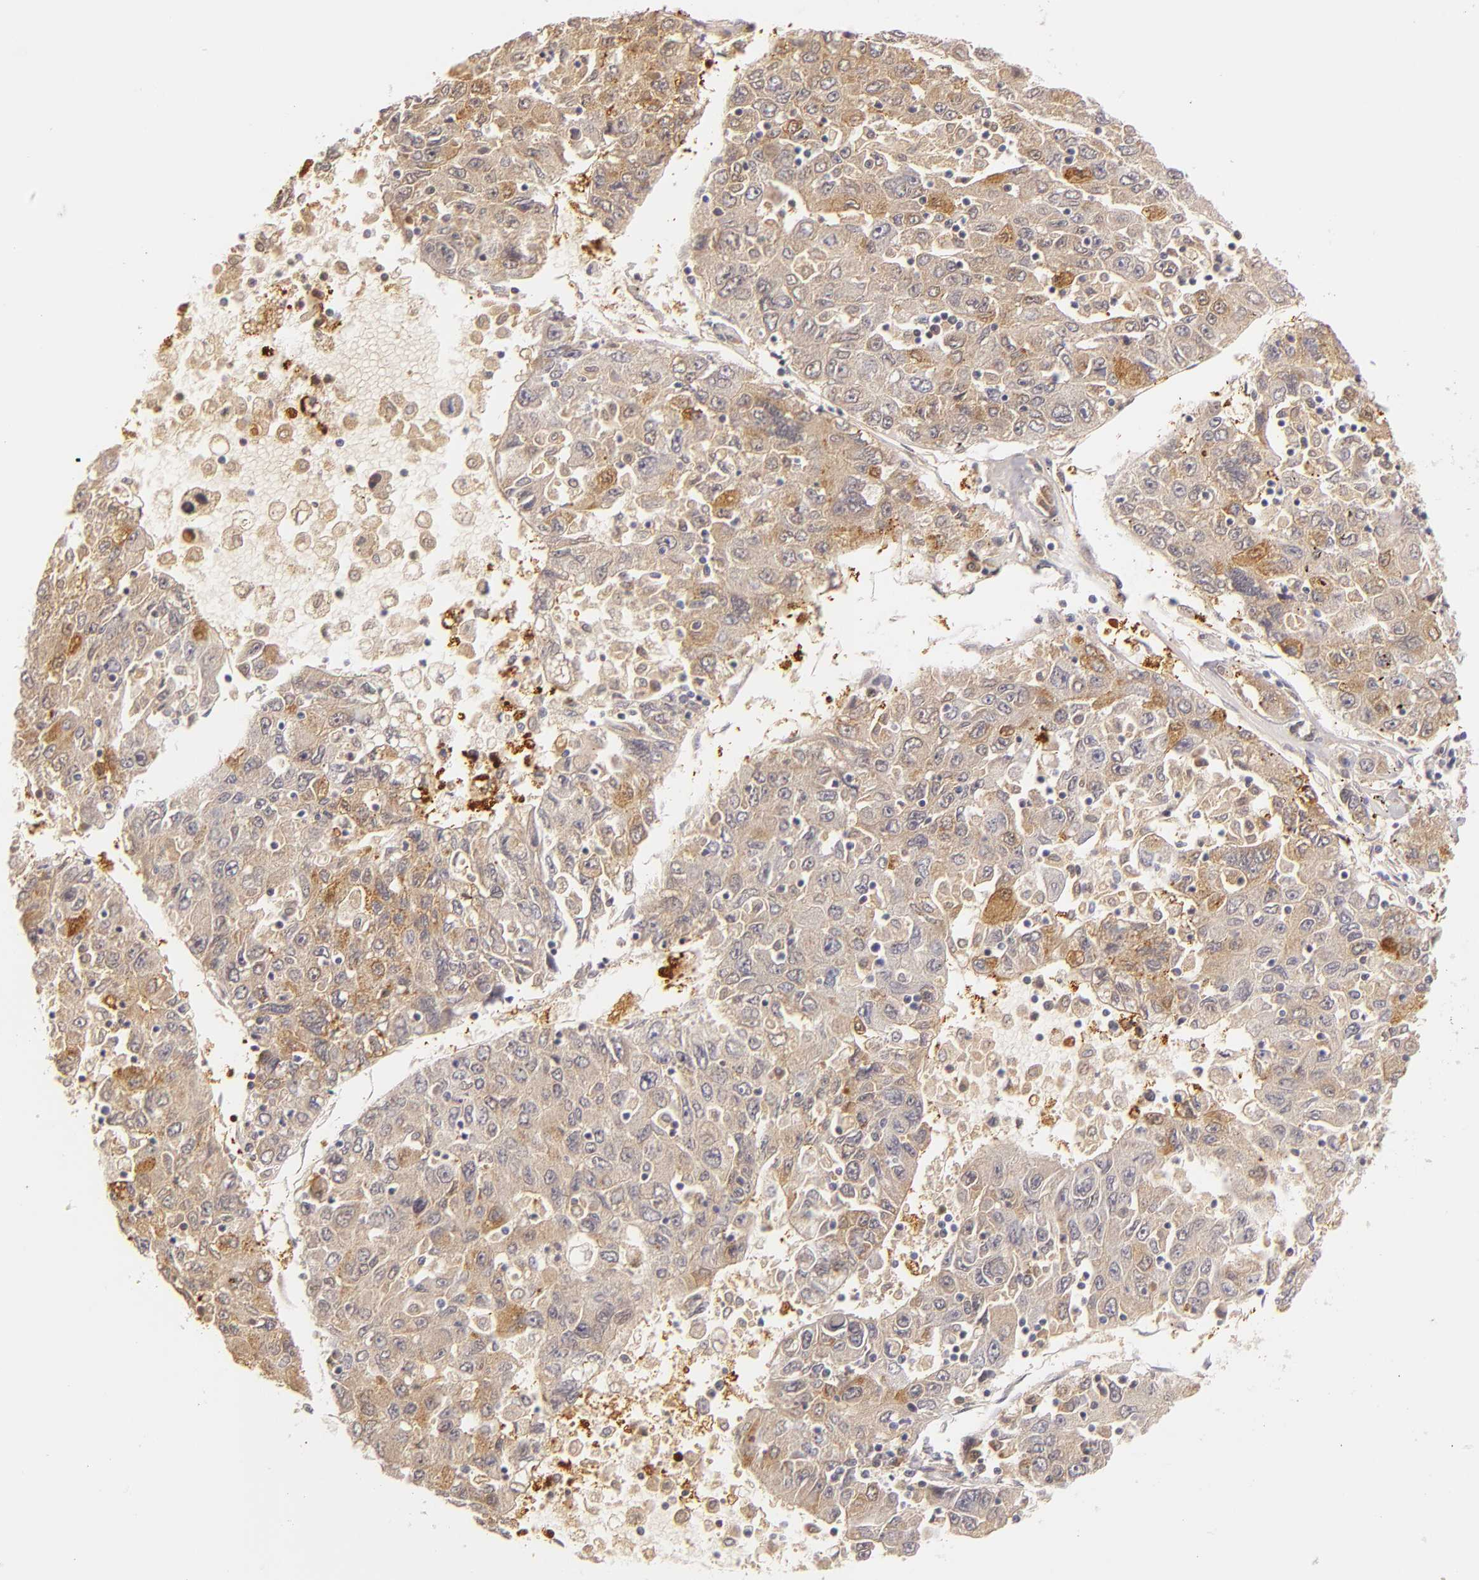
{"staining": {"intensity": "weak", "quantity": "25%-75%", "location": "cytoplasmic/membranous"}, "tissue": "liver cancer", "cell_type": "Tumor cells", "image_type": "cancer", "snomed": [{"axis": "morphology", "description": "Carcinoma, Hepatocellular, NOS"}, {"axis": "topography", "description": "Liver"}], "caption": "IHC histopathology image of human hepatocellular carcinoma (liver) stained for a protein (brown), which reveals low levels of weak cytoplasmic/membranous staining in about 25%-75% of tumor cells.", "gene": "FABP1", "patient": {"sex": "male", "age": 49}}